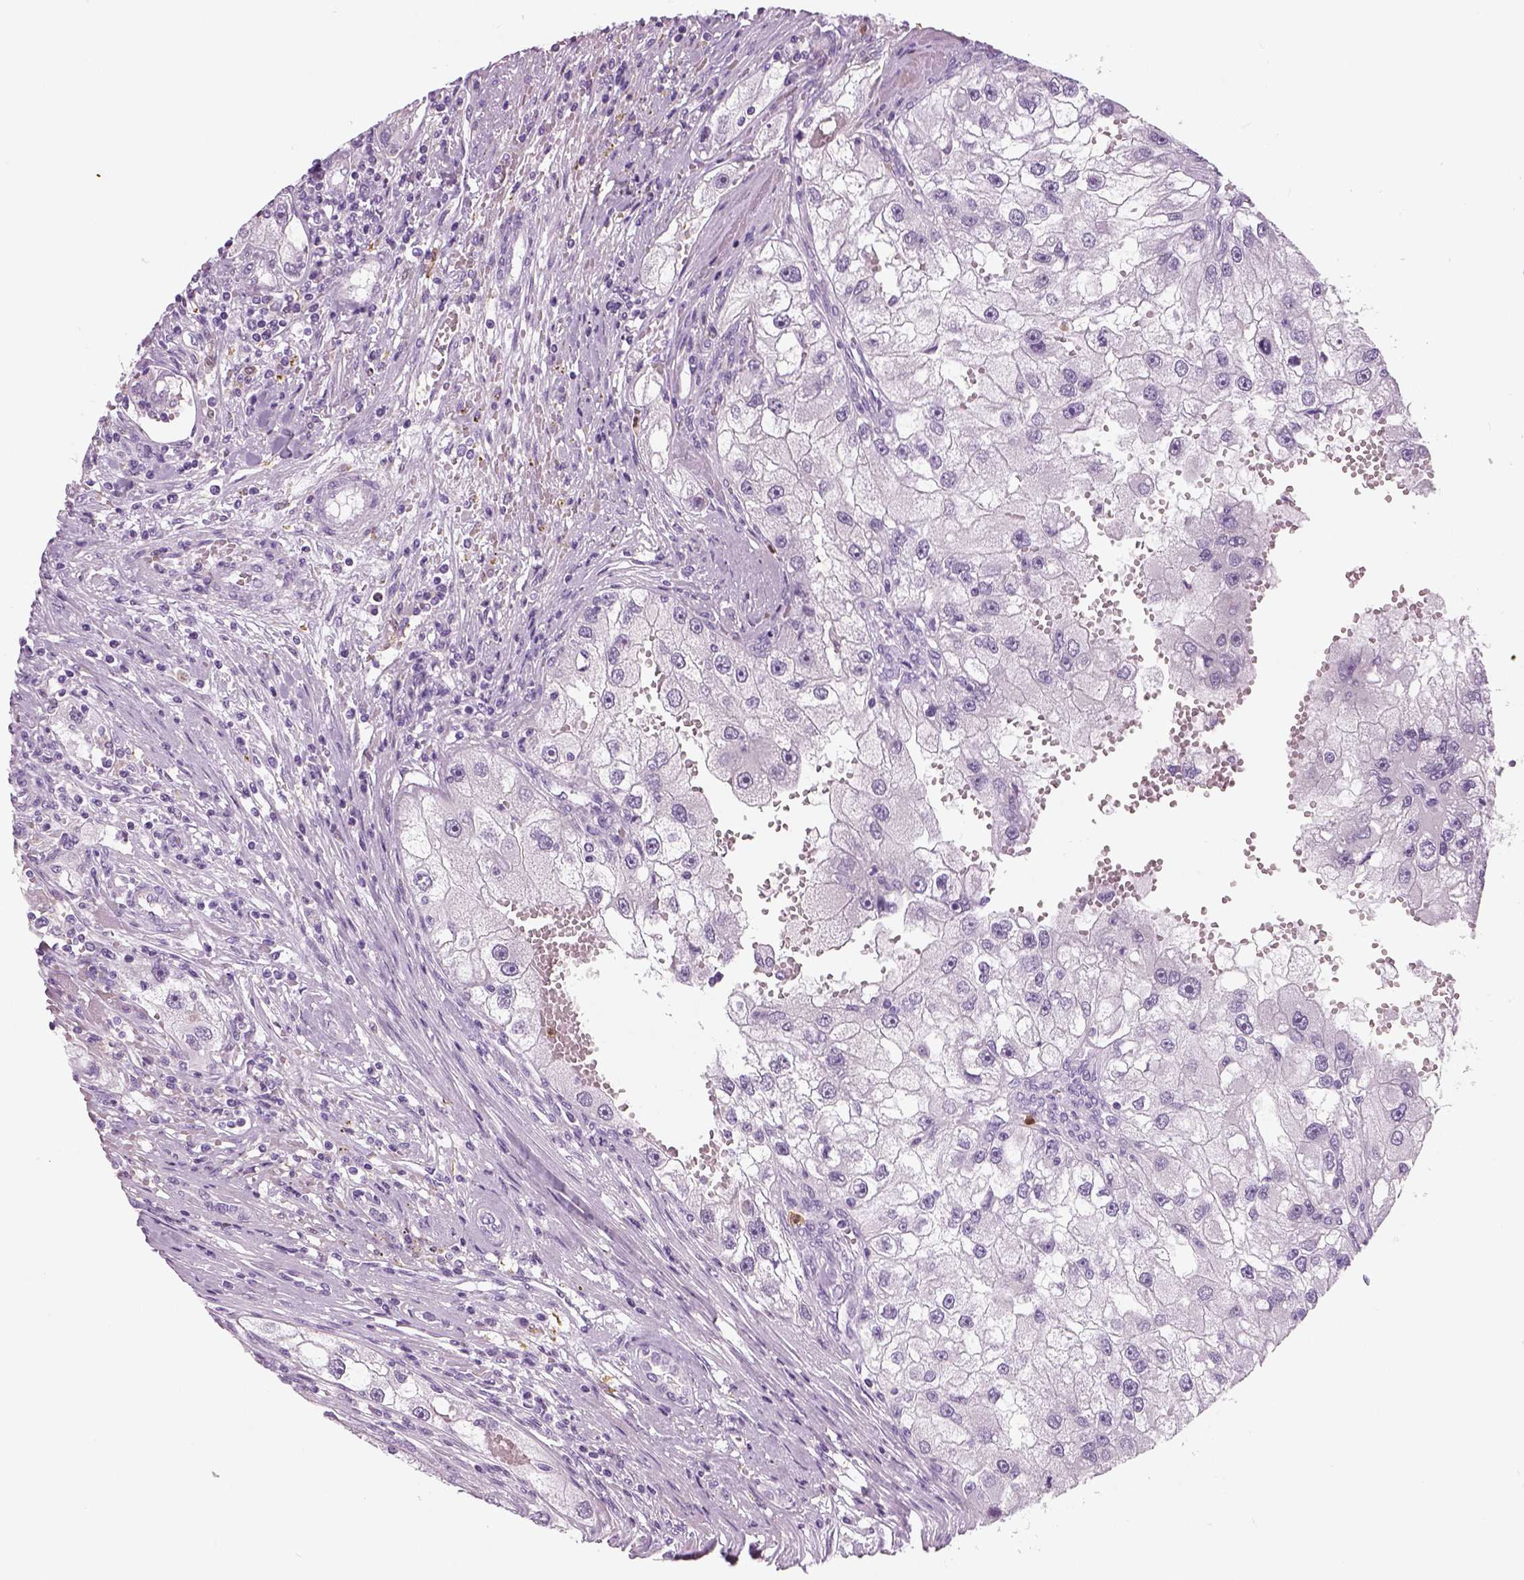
{"staining": {"intensity": "negative", "quantity": "none", "location": "none"}, "tissue": "renal cancer", "cell_type": "Tumor cells", "image_type": "cancer", "snomed": [{"axis": "morphology", "description": "Adenocarcinoma, NOS"}, {"axis": "topography", "description": "Kidney"}], "caption": "This is a histopathology image of immunohistochemistry (IHC) staining of adenocarcinoma (renal), which shows no expression in tumor cells.", "gene": "NECAB2", "patient": {"sex": "male", "age": 63}}